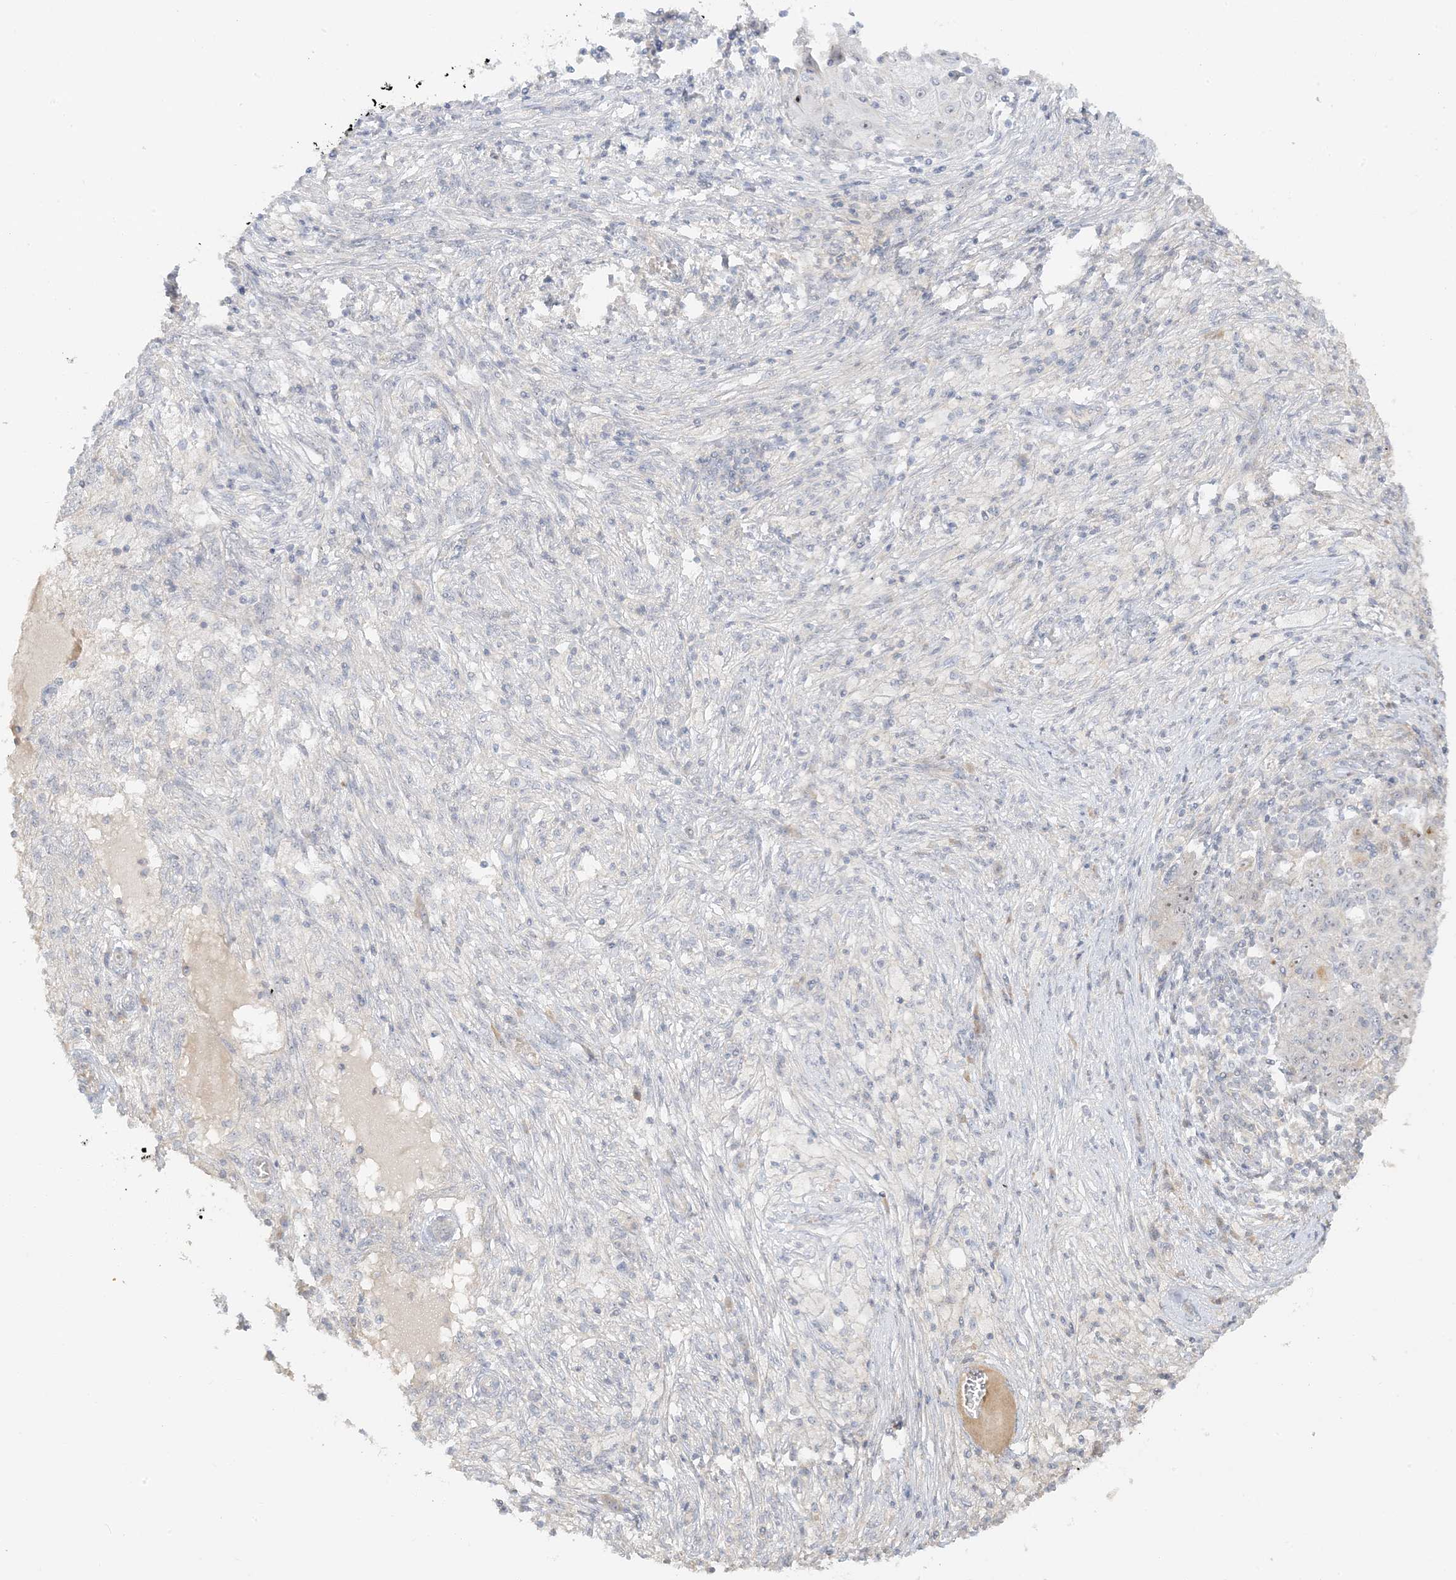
{"staining": {"intensity": "moderate", "quantity": "25%-75%", "location": "cytoplasmic/membranous,nuclear"}, "tissue": "ovarian cancer", "cell_type": "Tumor cells", "image_type": "cancer", "snomed": [{"axis": "morphology", "description": "Carcinoma, endometroid"}, {"axis": "topography", "description": "Ovary"}], "caption": "Moderate cytoplasmic/membranous and nuclear staining for a protein is present in about 25%-75% of tumor cells of ovarian endometroid carcinoma using immunohistochemistry (IHC).", "gene": "ETAA1", "patient": {"sex": "female", "age": 42}}